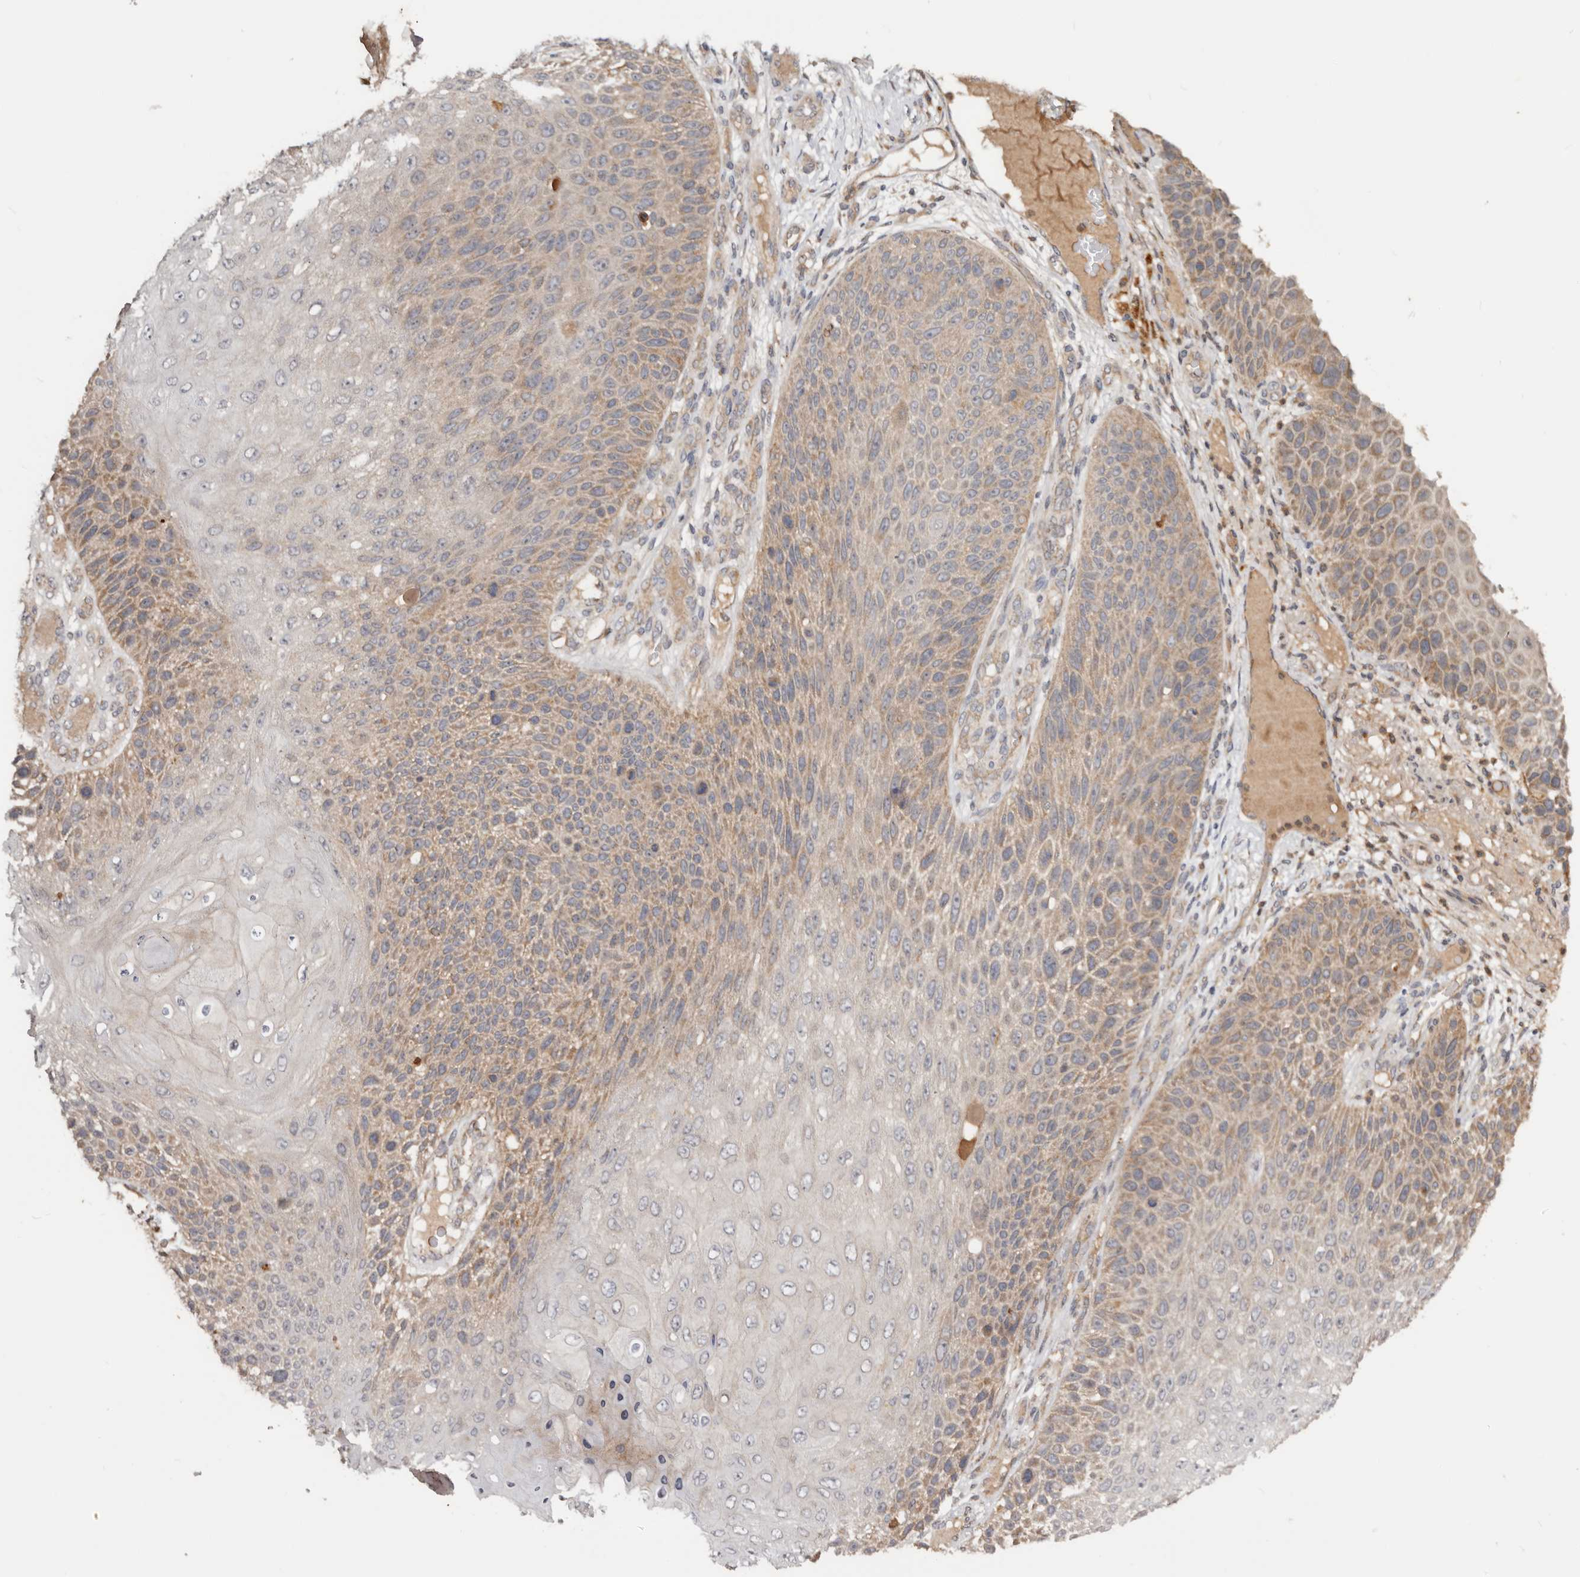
{"staining": {"intensity": "weak", "quantity": ">75%", "location": "cytoplasmic/membranous"}, "tissue": "skin cancer", "cell_type": "Tumor cells", "image_type": "cancer", "snomed": [{"axis": "morphology", "description": "Squamous cell carcinoma, NOS"}, {"axis": "topography", "description": "Skin"}], "caption": "Skin cancer (squamous cell carcinoma) stained with DAB immunohistochemistry shows low levels of weak cytoplasmic/membranous staining in about >75% of tumor cells. (IHC, brightfield microscopy, high magnification).", "gene": "PKIB", "patient": {"sex": "female", "age": 88}}